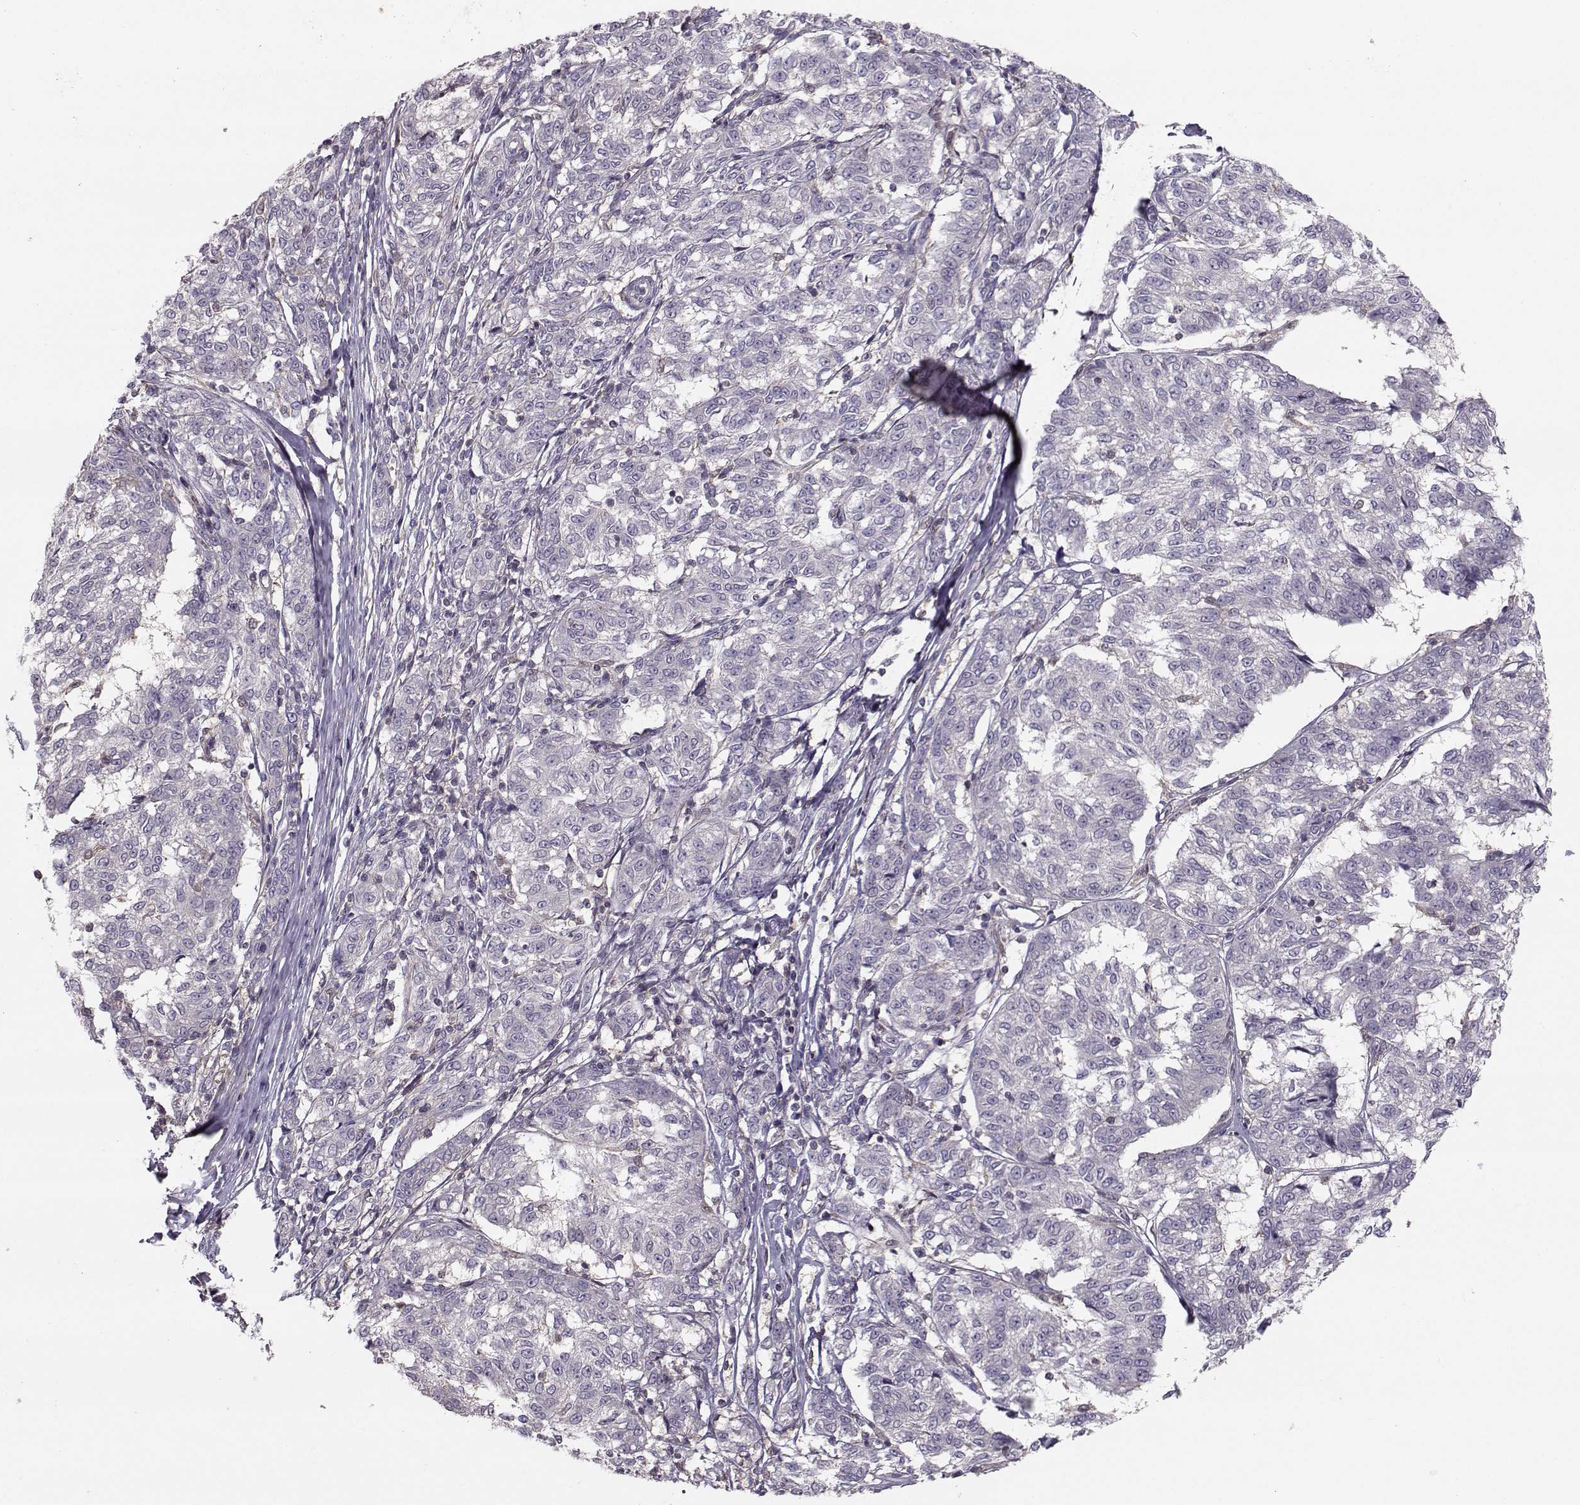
{"staining": {"intensity": "negative", "quantity": "none", "location": "none"}, "tissue": "melanoma", "cell_type": "Tumor cells", "image_type": "cancer", "snomed": [{"axis": "morphology", "description": "Malignant melanoma, NOS"}, {"axis": "topography", "description": "Skin"}], "caption": "Immunohistochemical staining of malignant melanoma shows no significant expression in tumor cells. The staining is performed using DAB brown chromogen with nuclei counter-stained in using hematoxylin.", "gene": "ASB16", "patient": {"sex": "female", "age": 72}}